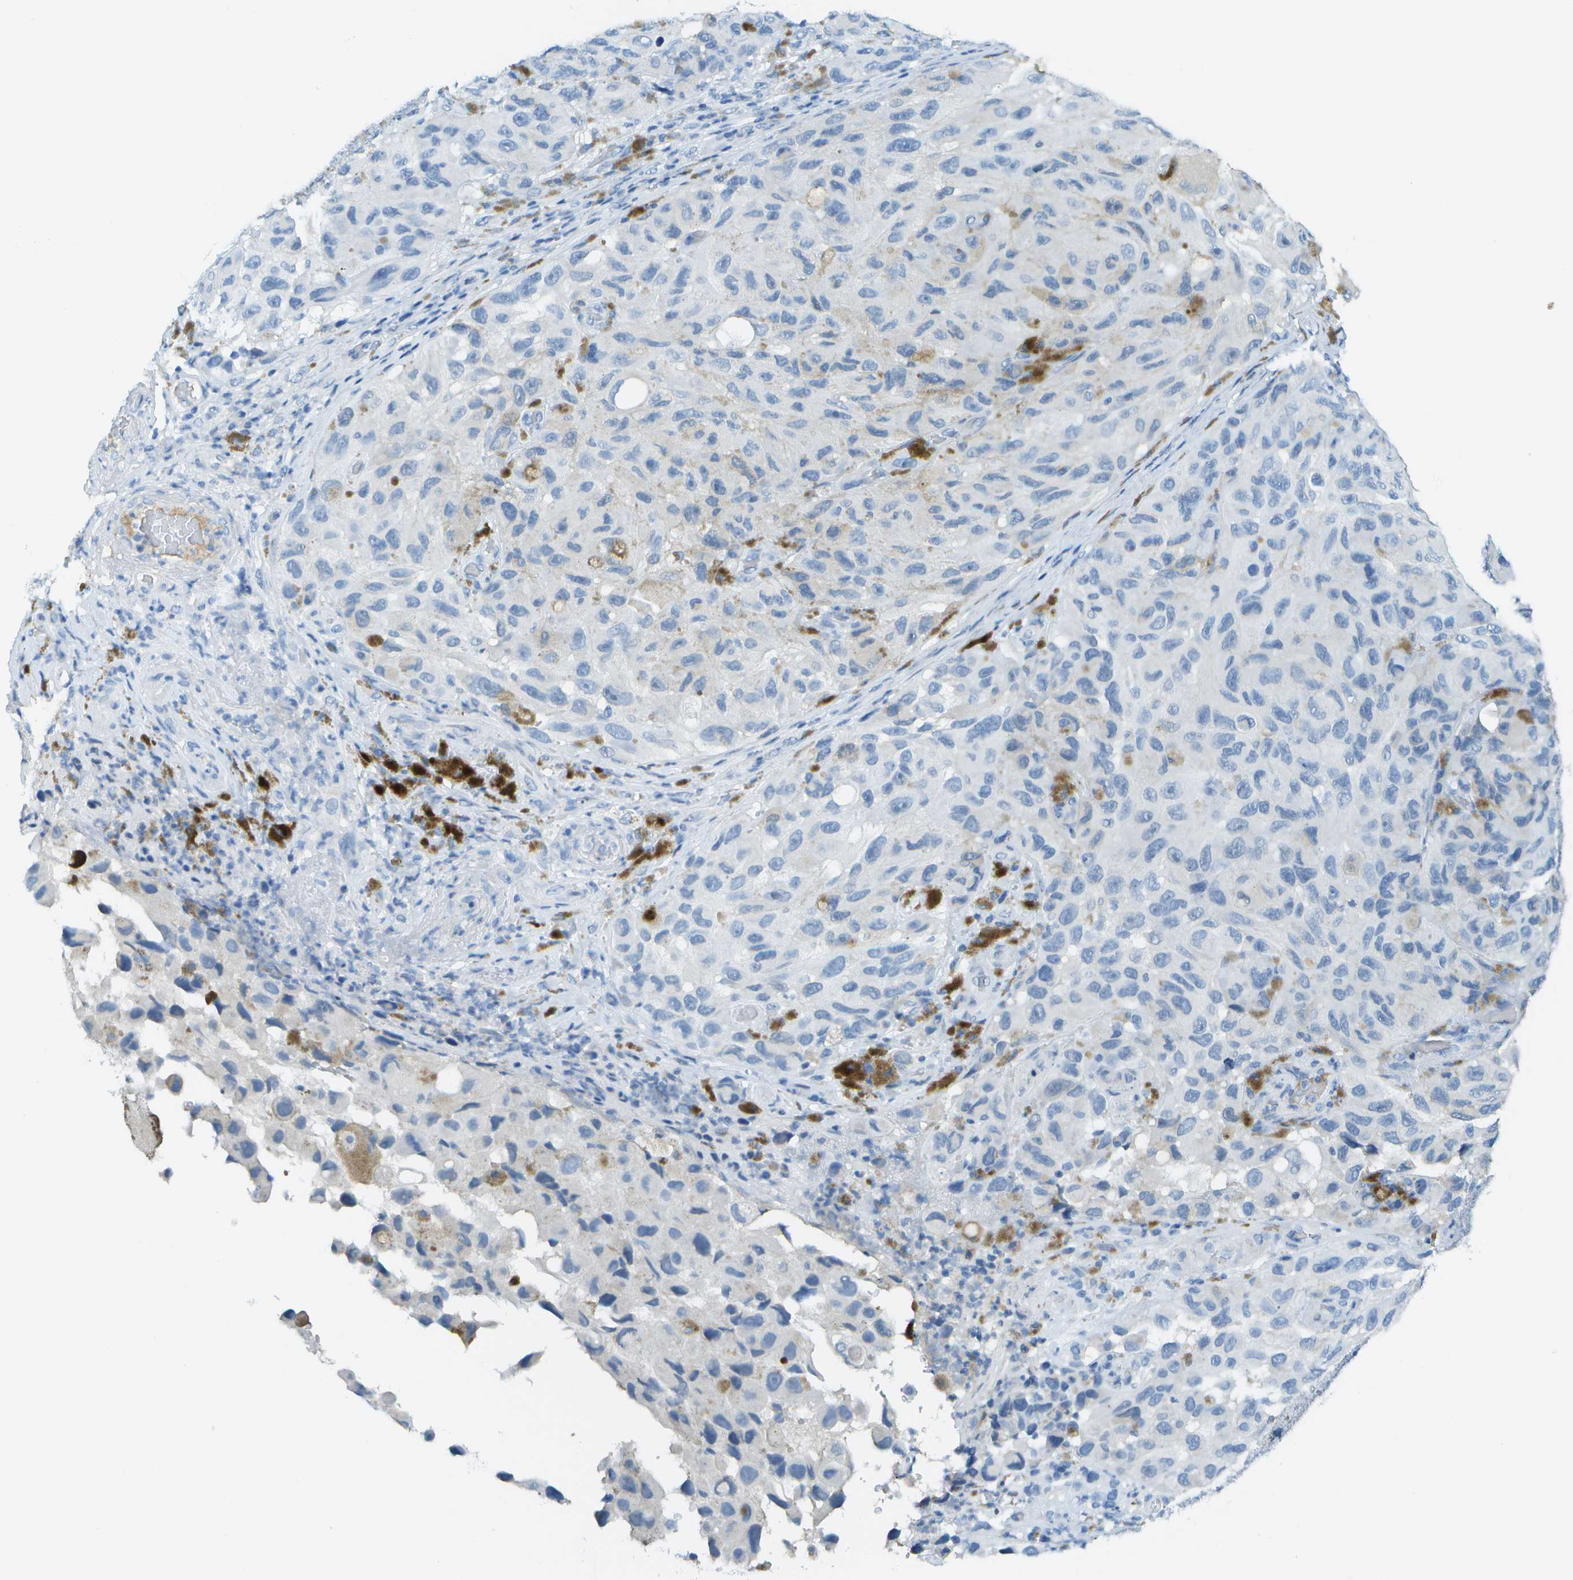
{"staining": {"intensity": "negative", "quantity": "none", "location": "none"}, "tissue": "melanoma", "cell_type": "Tumor cells", "image_type": "cancer", "snomed": [{"axis": "morphology", "description": "Malignant melanoma, NOS"}, {"axis": "topography", "description": "Skin"}], "caption": "Human malignant melanoma stained for a protein using immunohistochemistry (IHC) exhibits no positivity in tumor cells.", "gene": "C1S", "patient": {"sex": "female", "age": 73}}